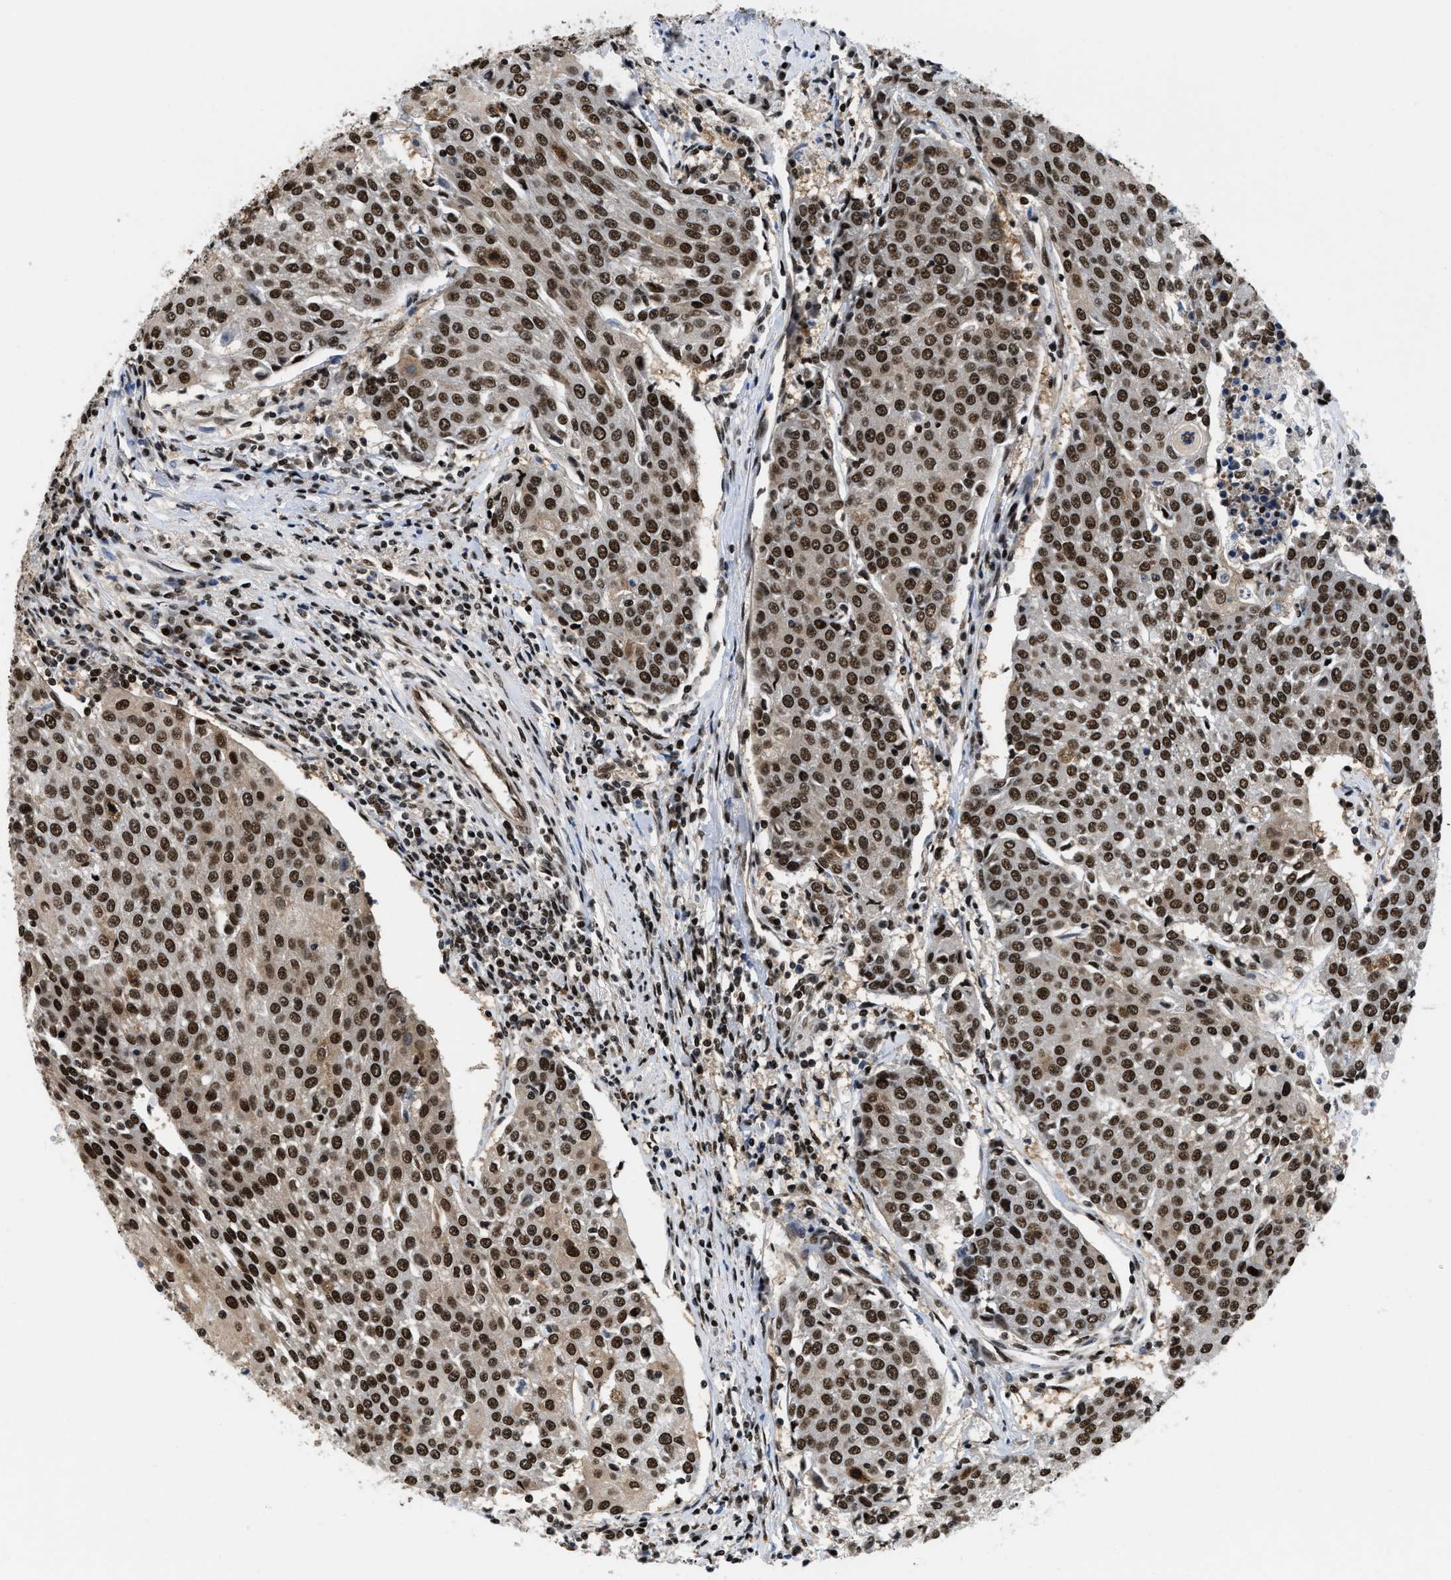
{"staining": {"intensity": "strong", "quantity": ">75%", "location": "nuclear"}, "tissue": "urothelial cancer", "cell_type": "Tumor cells", "image_type": "cancer", "snomed": [{"axis": "morphology", "description": "Urothelial carcinoma, High grade"}, {"axis": "topography", "description": "Urinary bladder"}], "caption": "Protein analysis of high-grade urothelial carcinoma tissue displays strong nuclear expression in about >75% of tumor cells.", "gene": "SAFB", "patient": {"sex": "female", "age": 85}}